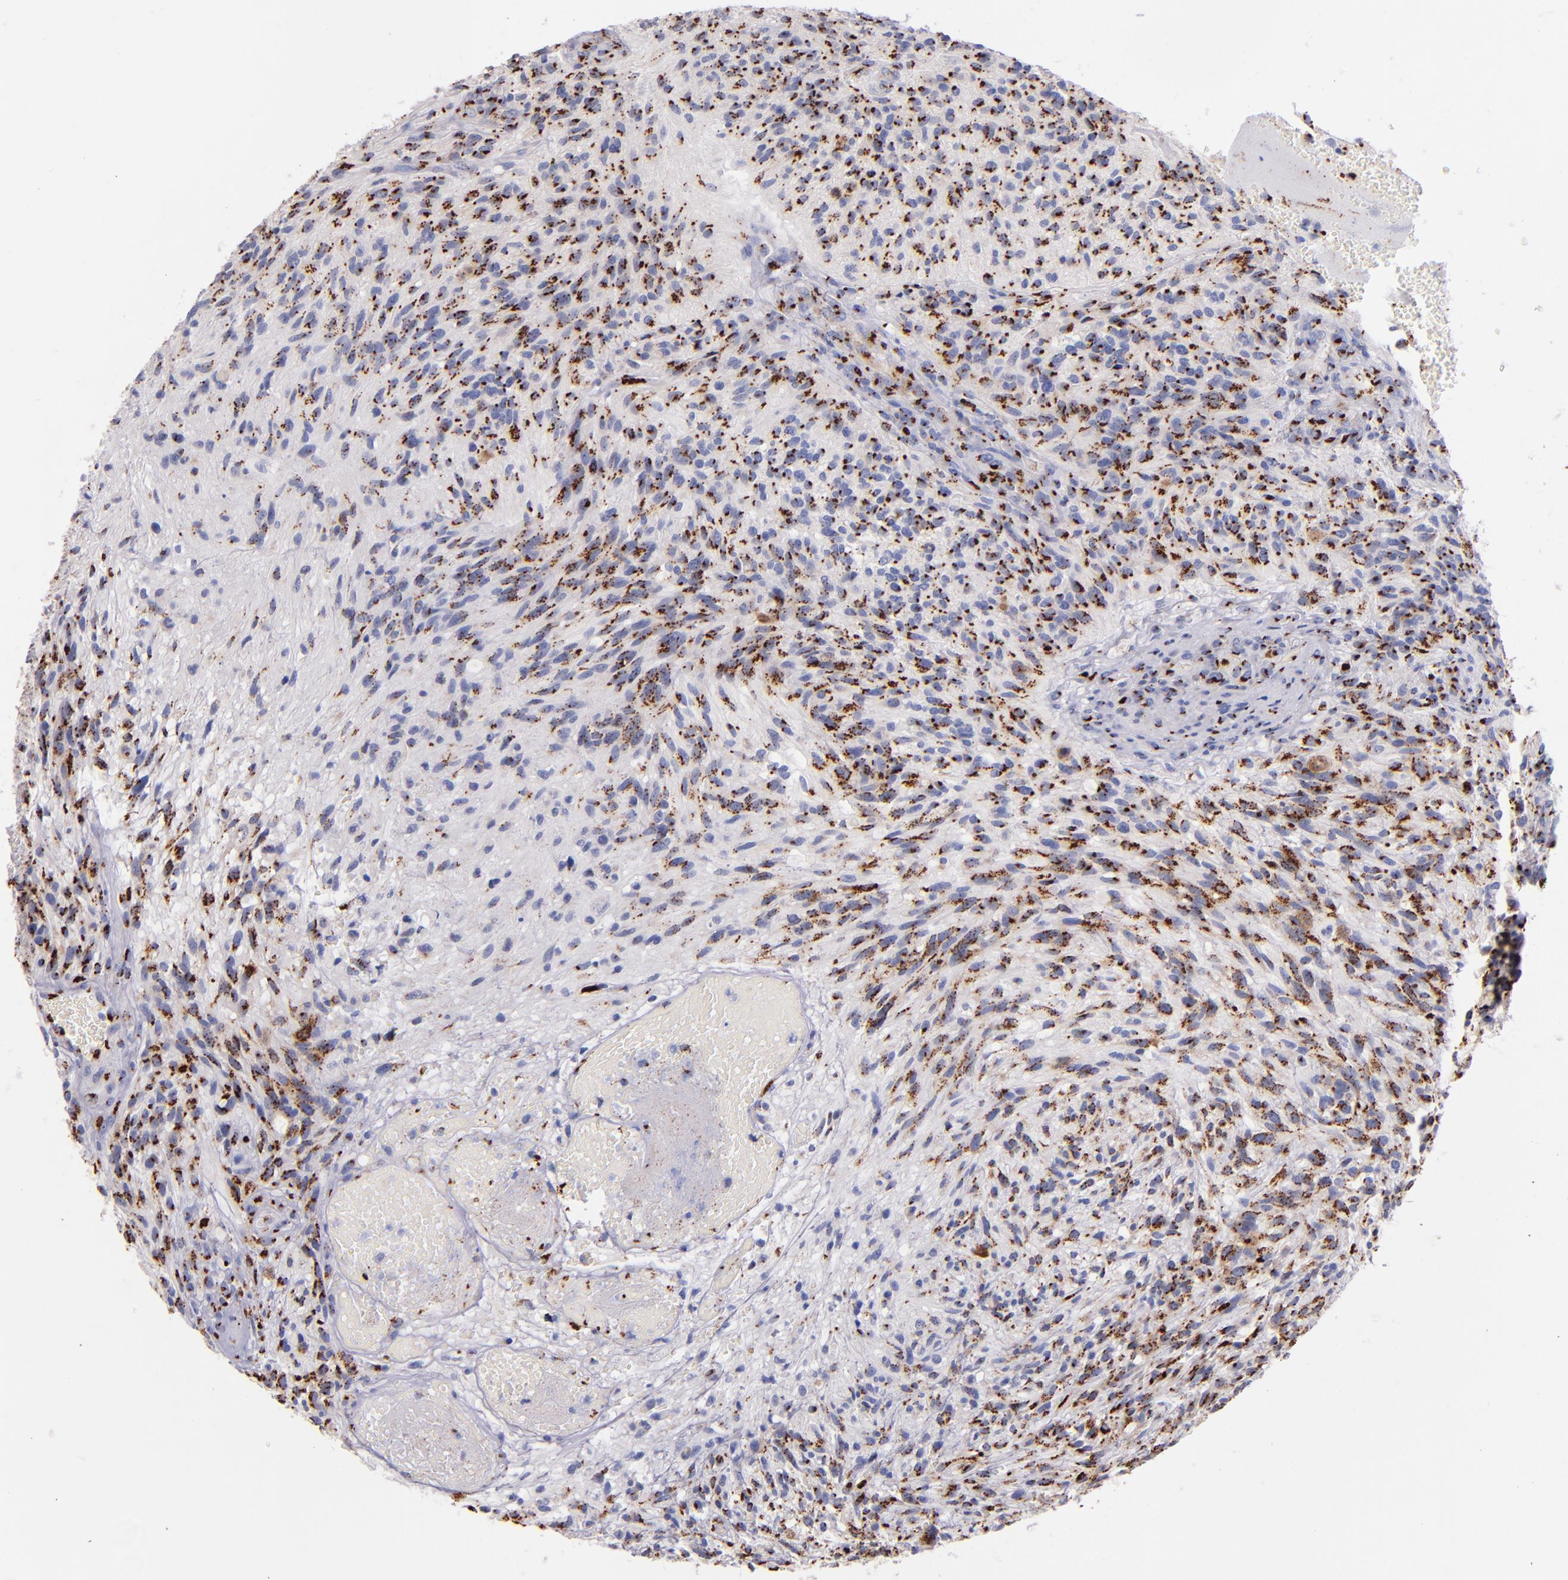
{"staining": {"intensity": "strong", "quantity": "25%-75%", "location": "cytoplasmic/membranous"}, "tissue": "glioma", "cell_type": "Tumor cells", "image_type": "cancer", "snomed": [{"axis": "morphology", "description": "Normal tissue, NOS"}, {"axis": "morphology", "description": "Glioma, malignant, High grade"}, {"axis": "topography", "description": "Cerebral cortex"}], "caption": "Glioma stained for a protein exhibits strong cytoplasmic/membranous positivity in tumor cells.", "gene": "GOLIM4", "patient": {"sex": "male", "age": 75}}